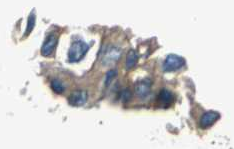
{"staining": {"intensity": "moderate", "quantity": ">75%", "location": "cytoplasmic/membranous"}, "tissue": "liver cancer", "cell_type": "Tumor cells", "image_type": "cancer", "snomed": [{"axis": "morphology", "description": "Carcinoma, Hepatocellular, NOS"}, {"axis": "topography", "description": "Liver"}], "caption": "Liver cancer tissue exhibits moderate cytoplasmic/membranous expression in about >75% of tumor cells", "gene": "TUBB", "patient": {"sex": "female", "age": 66}}